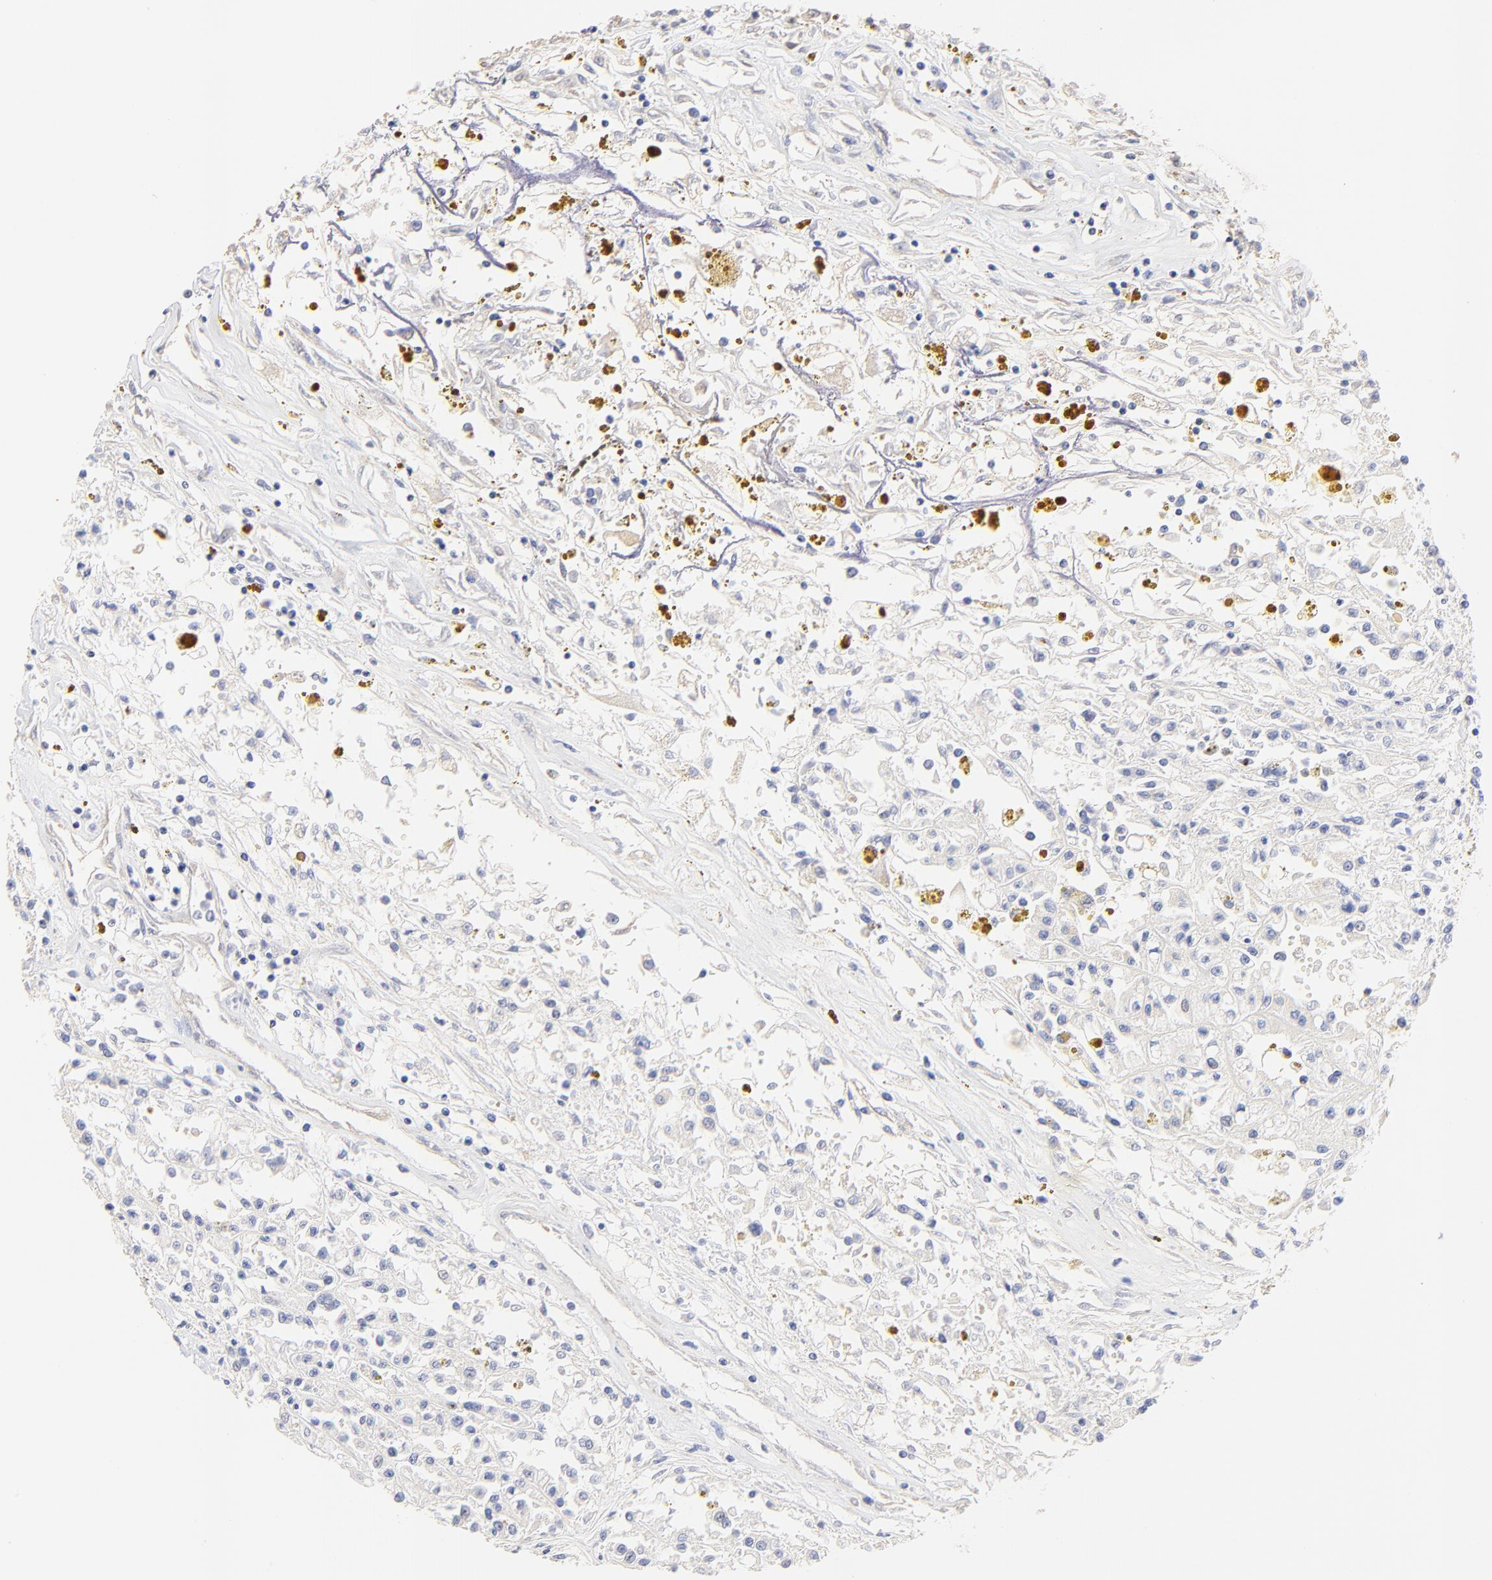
{"staining": {"intensity": "negative", "quantity": "none", "location": "none"}, "tissue": "renal cancer", "cell_type": "Tumor cells", "image_type": "cancer", "snomed": [{"axis": "morphology", "description": "Adenocarcinoma, NOS"}, {"axis": "topography", "description": "Kidney"}], "caption": "High power microscopy image of an immunohistochemistry micrograph of adenocarcinoma (renal), revealing no significant expression in tumor cells. (Immunohistochemistry (ihc), brightfield microscopy, high magnification).", "gene": "ACTRT1", "patient": {"sex": "male", "age": 78}}